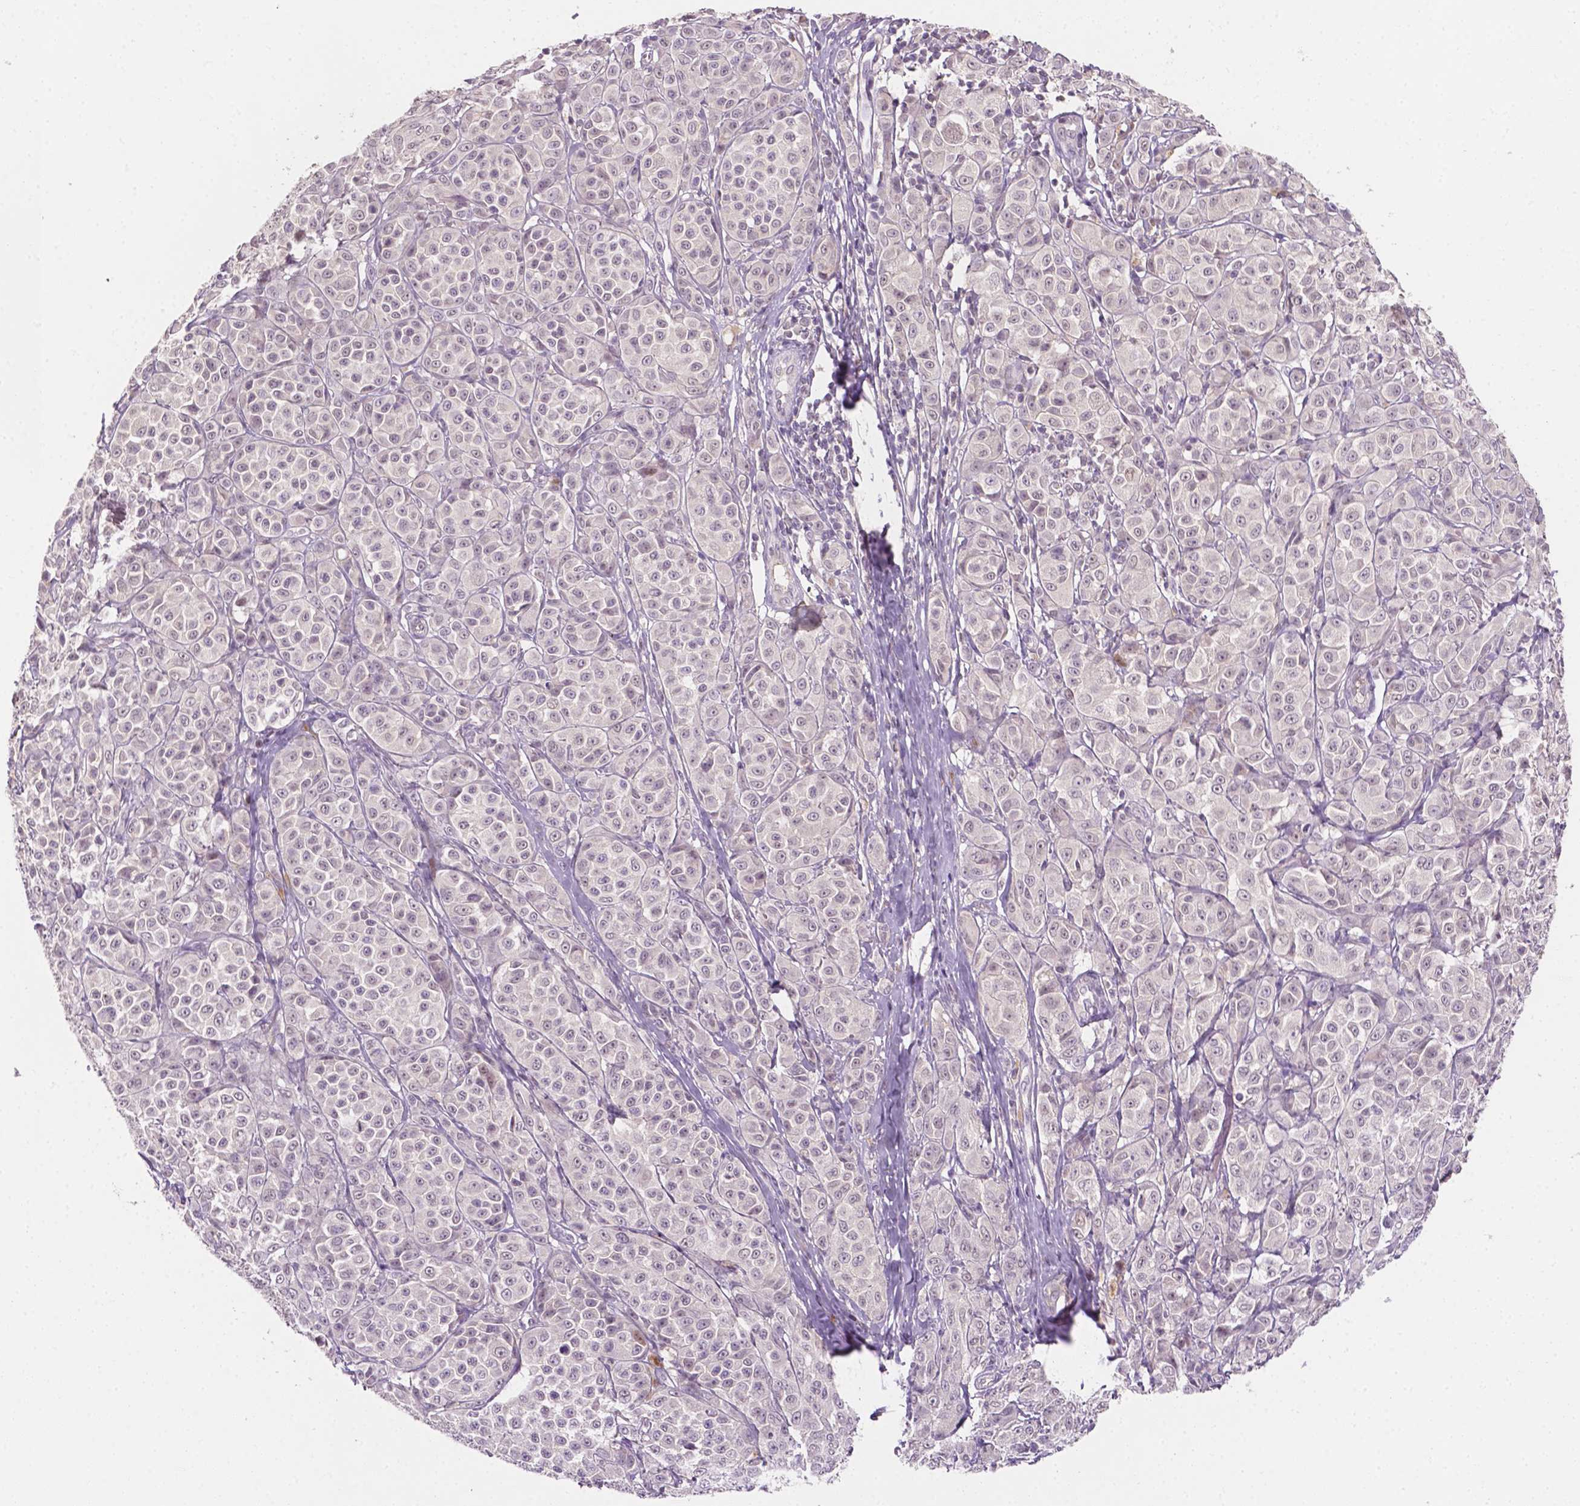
{"staining": {"intensity": "negative", "quantity": "none", "location": "none"}, "tissue": "melanoma", "cell_type": "Tumor cells", "image_type": "cancer", "snomed": [{"axis": "morphology", "description": "Malignant melanoma, NOS"}, {"axis": "topography", "description": "Skin"}], "caption": "Tumor cells show no significant protein staining in malignant melanoma. Nuclei are stained in blue.", "gene": "MROH6", "patient": {"sex": "male", "age": 89}}